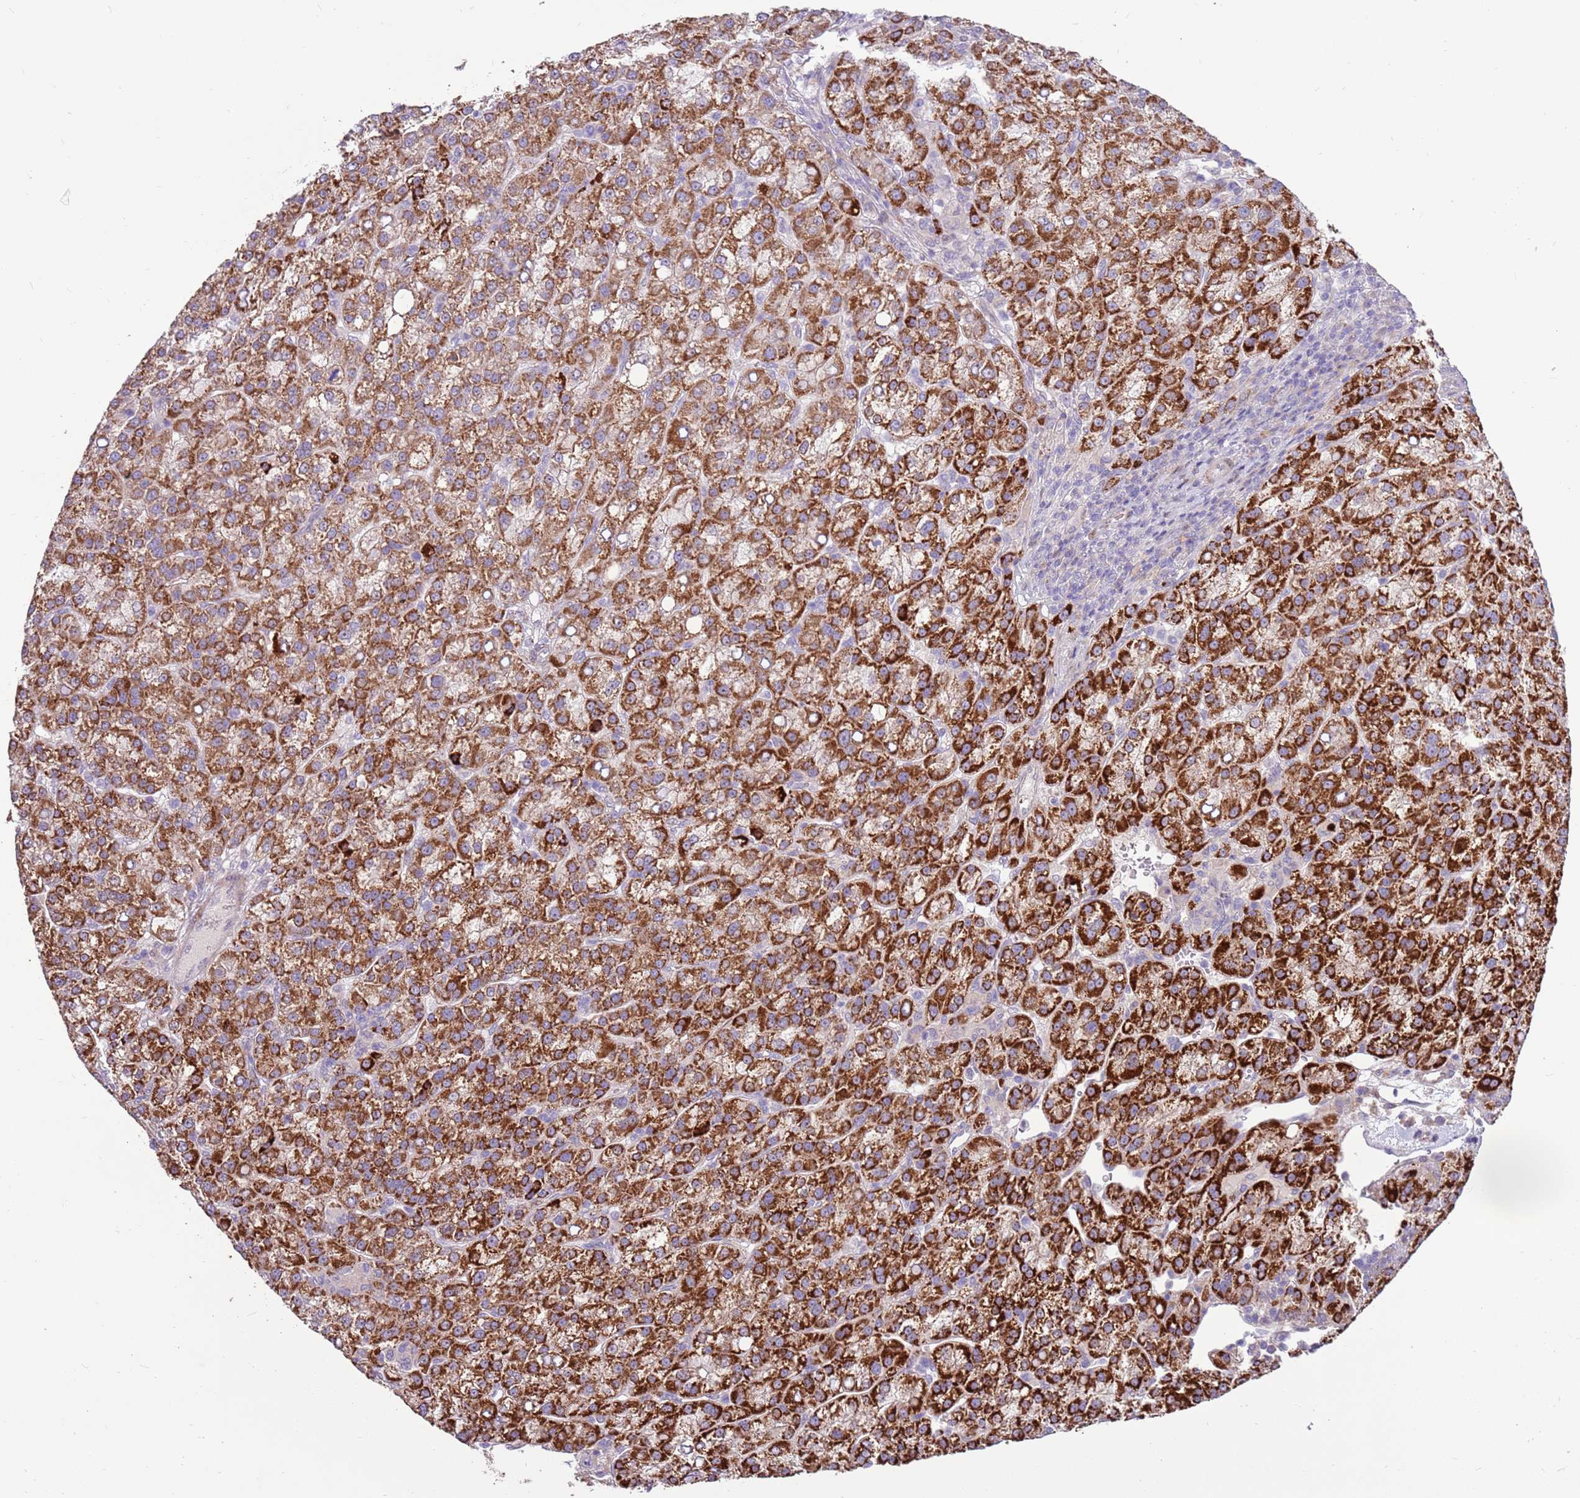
{"staining": {"intensity": "strong", "quantity": ">75%", "location": "cytoplasmic/membranous"}, "tissue": "liver cancer", "cell_type": "Tumor cells", "image_type": "cancer", "snomed": [{"axis": "morphology", "description": "Carcinoma, Hepatocellular, NOS"}, {"axis": "topography", "description": "Liver"}], "caption": "A brown stain labels strong cytoplasmic/membranous staining of a protein in liver cancer (hepatocellular carcinoma) tumor cells.", "gene": "LGI4", "patient": {"sex": "female", "age": 58}}